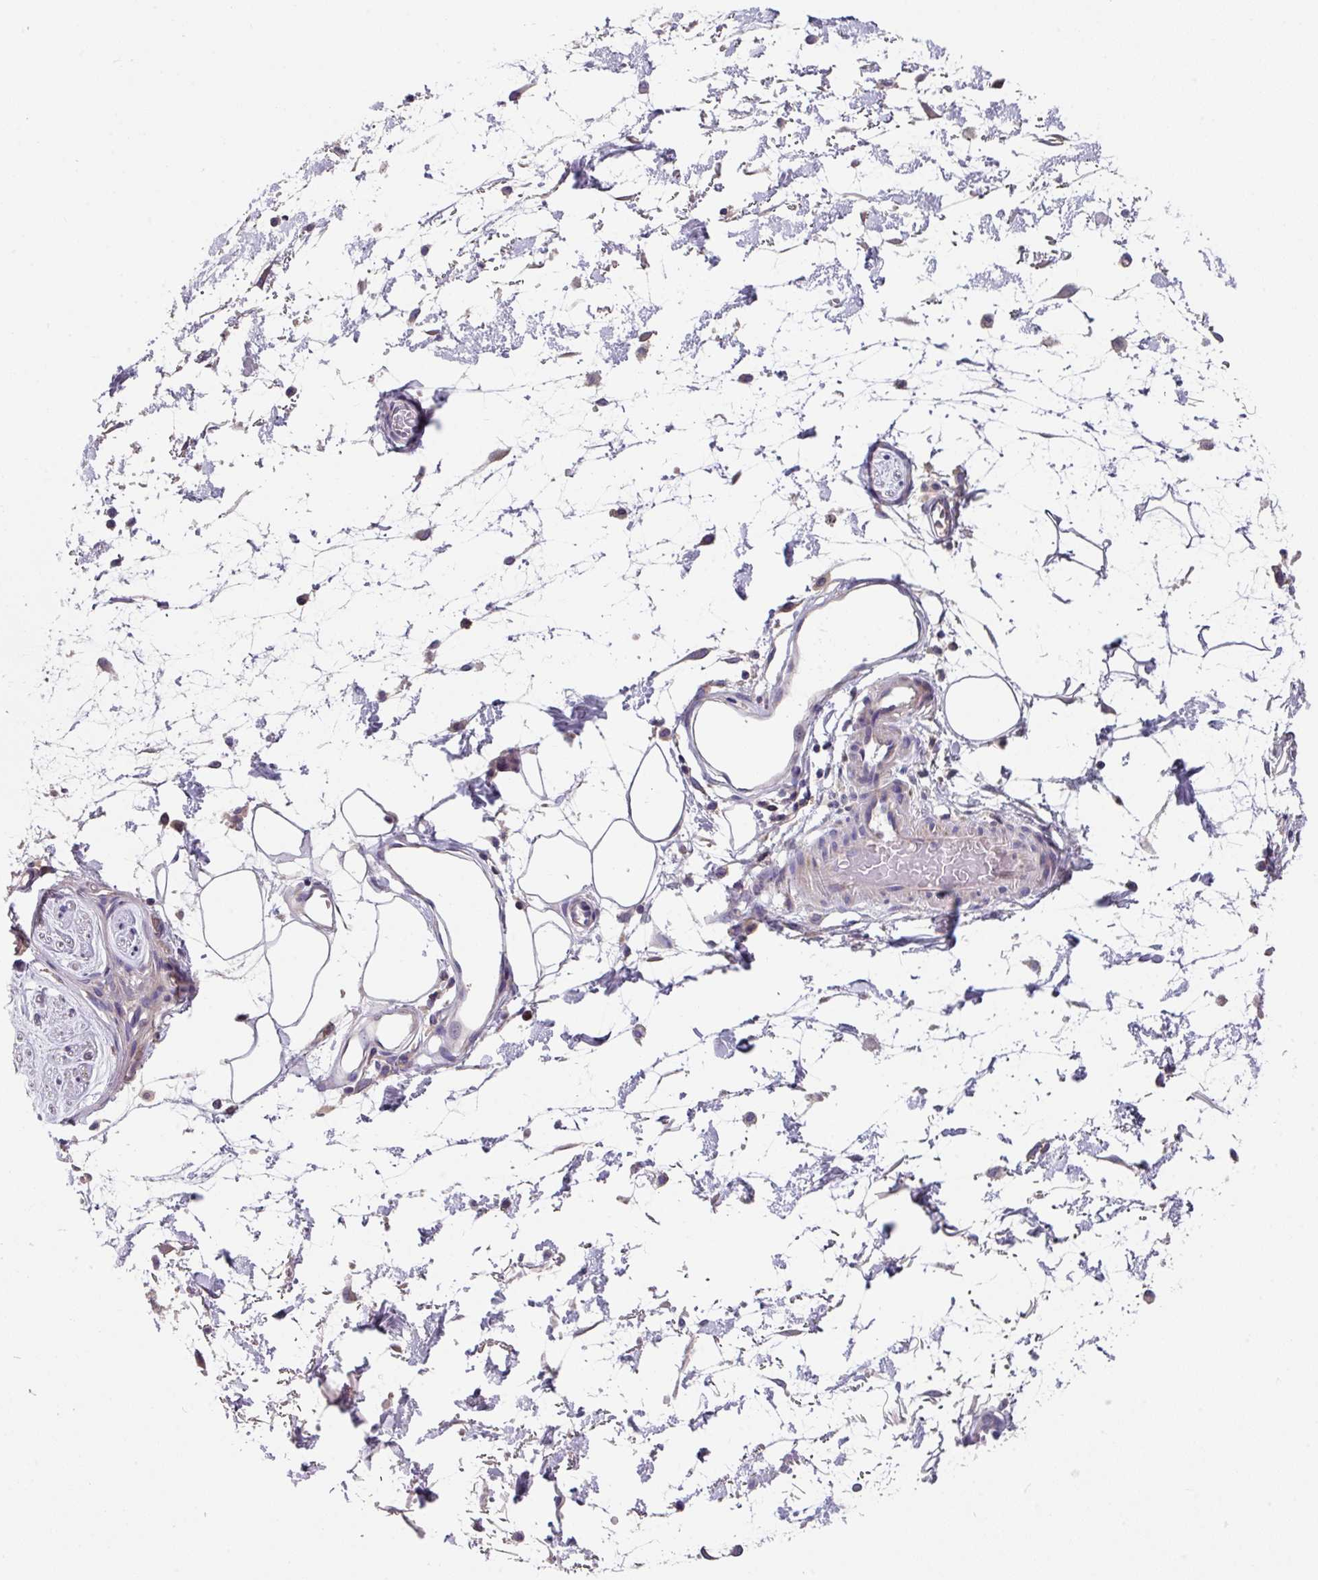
{"staining": {"intensity": "negative", "quantity": "none", "location": "none"}, "tissue": "adipose tissue", "cell_type": "Adipocytes", "image_type": "normal", "snomed": [{"axis": "morphology", "description": "Normal tissue, NOS"}, {"axis": "topography", "description": "Vulva"}, {"axis": "topography", "description": "Peripheral nerve tissue"}], "caption": "The immunohistochemistry image has no significant expression in adipocytes of adipose tissue. (Stains: DAB (3,3'-diaminobenzidine) immunohistochemistry (IHC) with hematoxylin counter stain, Microscopy: brightfield microscopy at high magnification).", "gene": "EIF4B", "patient": {"sex": "female", "age": 68}}